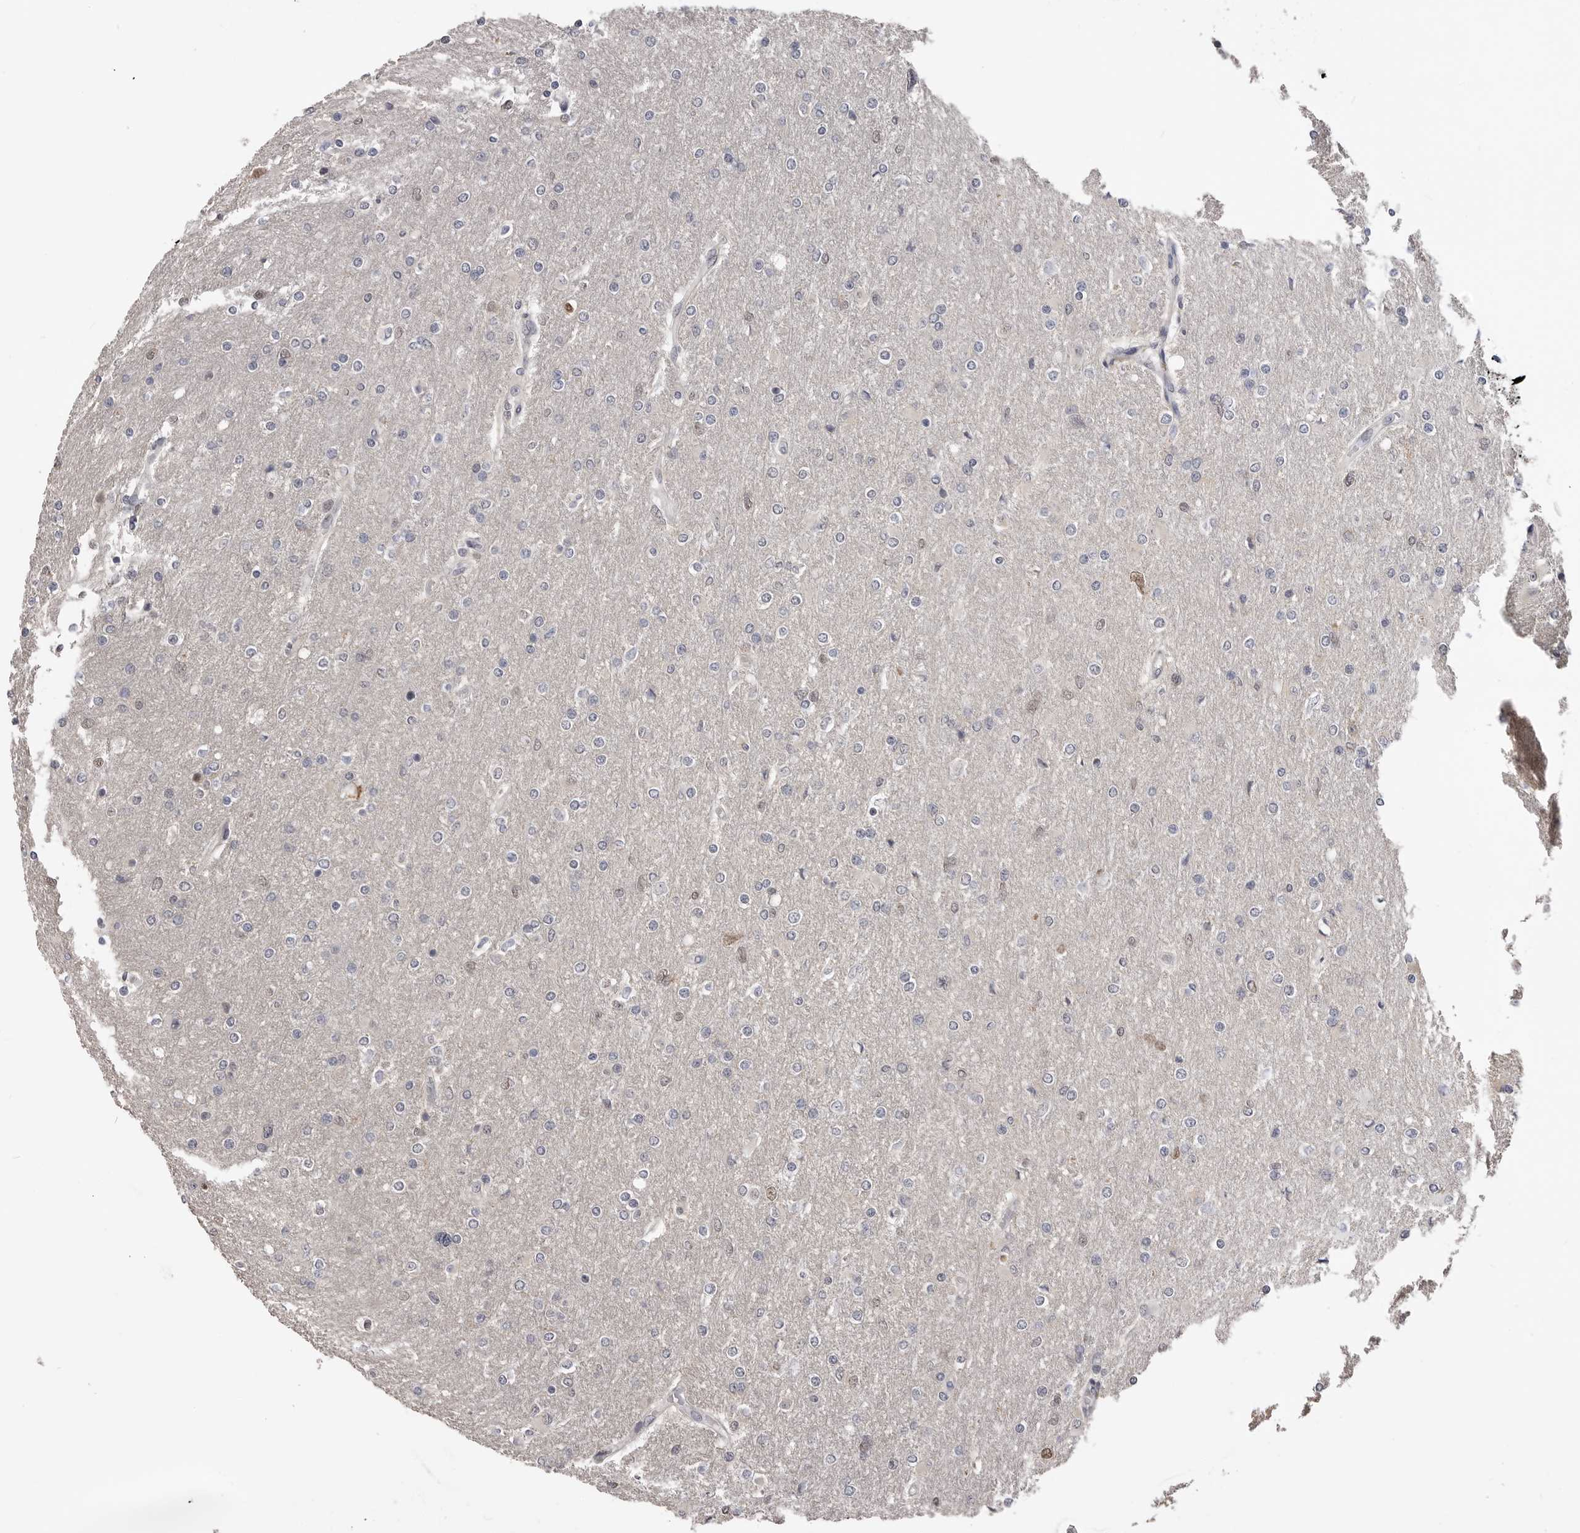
{"staining": {"intensity": "negative", "quantity": "none", "location": "none"}, "tissue": "glioma", "cell_type": "Tumor cells", "image_type": "cancer", "snomed": [{"axis": "morphology", "description": "Glioma, malignant, High grade"}, {"axis": "topography", "description": "Cerebral cortex"}], "caption": "Protein analysis of malignant glioma (high-grade) demonstrates no significant staining in tumor cells.", "gene": "SMARCC1", "patient": {"sex": "female", "age": 36}}